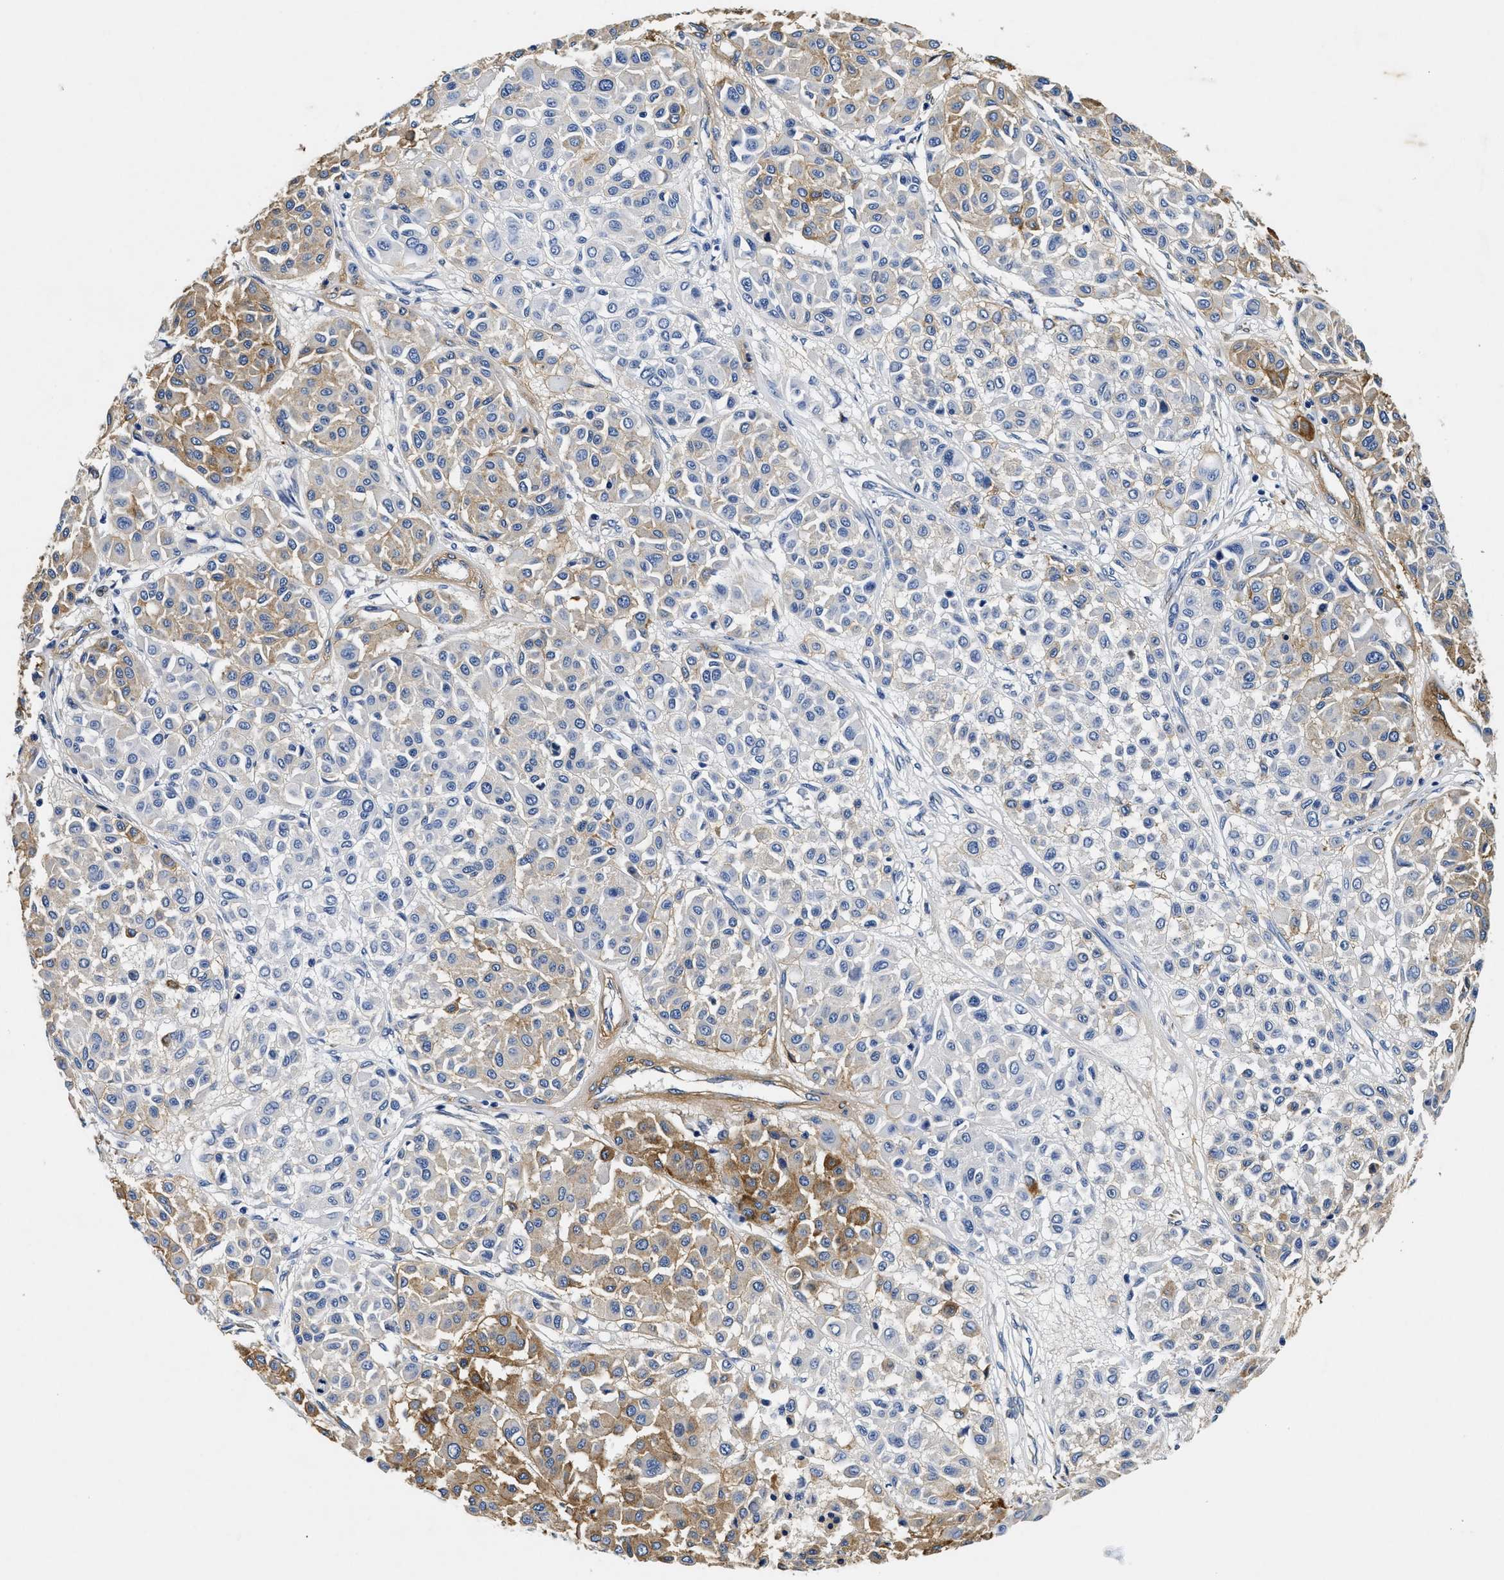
{"staining": {"intensity": "moderate", "quantity": "<25%", "location": "cytoplasmic/membranous"}, "tissue": "melanoma", "cell_type": "Tumor cells", "image_type": "cancer", "snomed": [{"axis": "morphology", "description": "Malignant melanoma, Metastatic site"}, {"axis": "topography", "description": "Soft tissue"}], "caption": "Malignant melanoma (metastatic site) stained with a brown dye demonstrates moderate cytoplasmic/membranous positive positivity in about <25% of tumor cells.", "gene": "LAMA3", "patient": {"sex": "male", "age": 41}}